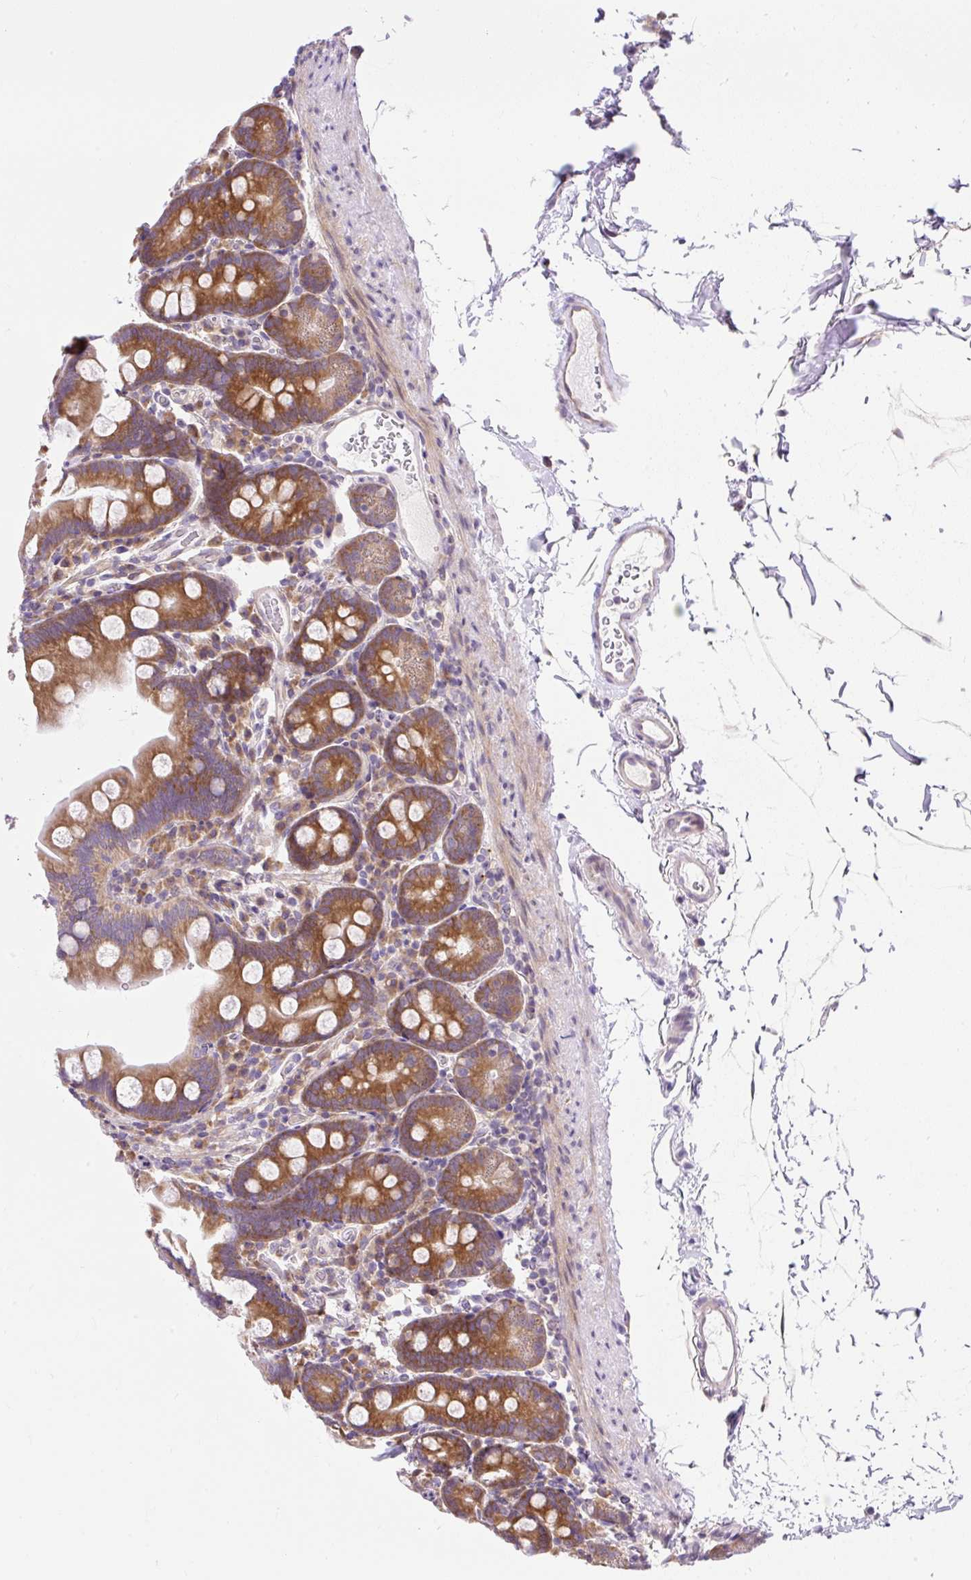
{"staining": {"intensity": "strong", "quantity": ">75%", "location": "cytoplasmic/membranous"}, "tissue": "small intestine", "cell_type": "Glandular cells", "image_type": "normal", "snomed": [{"axis": "morphology", "description": "Normal tissue, NOS"}, {"axis": "topography", "description": "Small intestine"}], "caption": "The image exhibits immunohistochemical staining of normal small intestine. There is strong cytoplasmic/membranous staining is identified in approximately >75% of glandular cells.", "gene": "GPR45", "patient": {"sex": "female", "age": 68}}